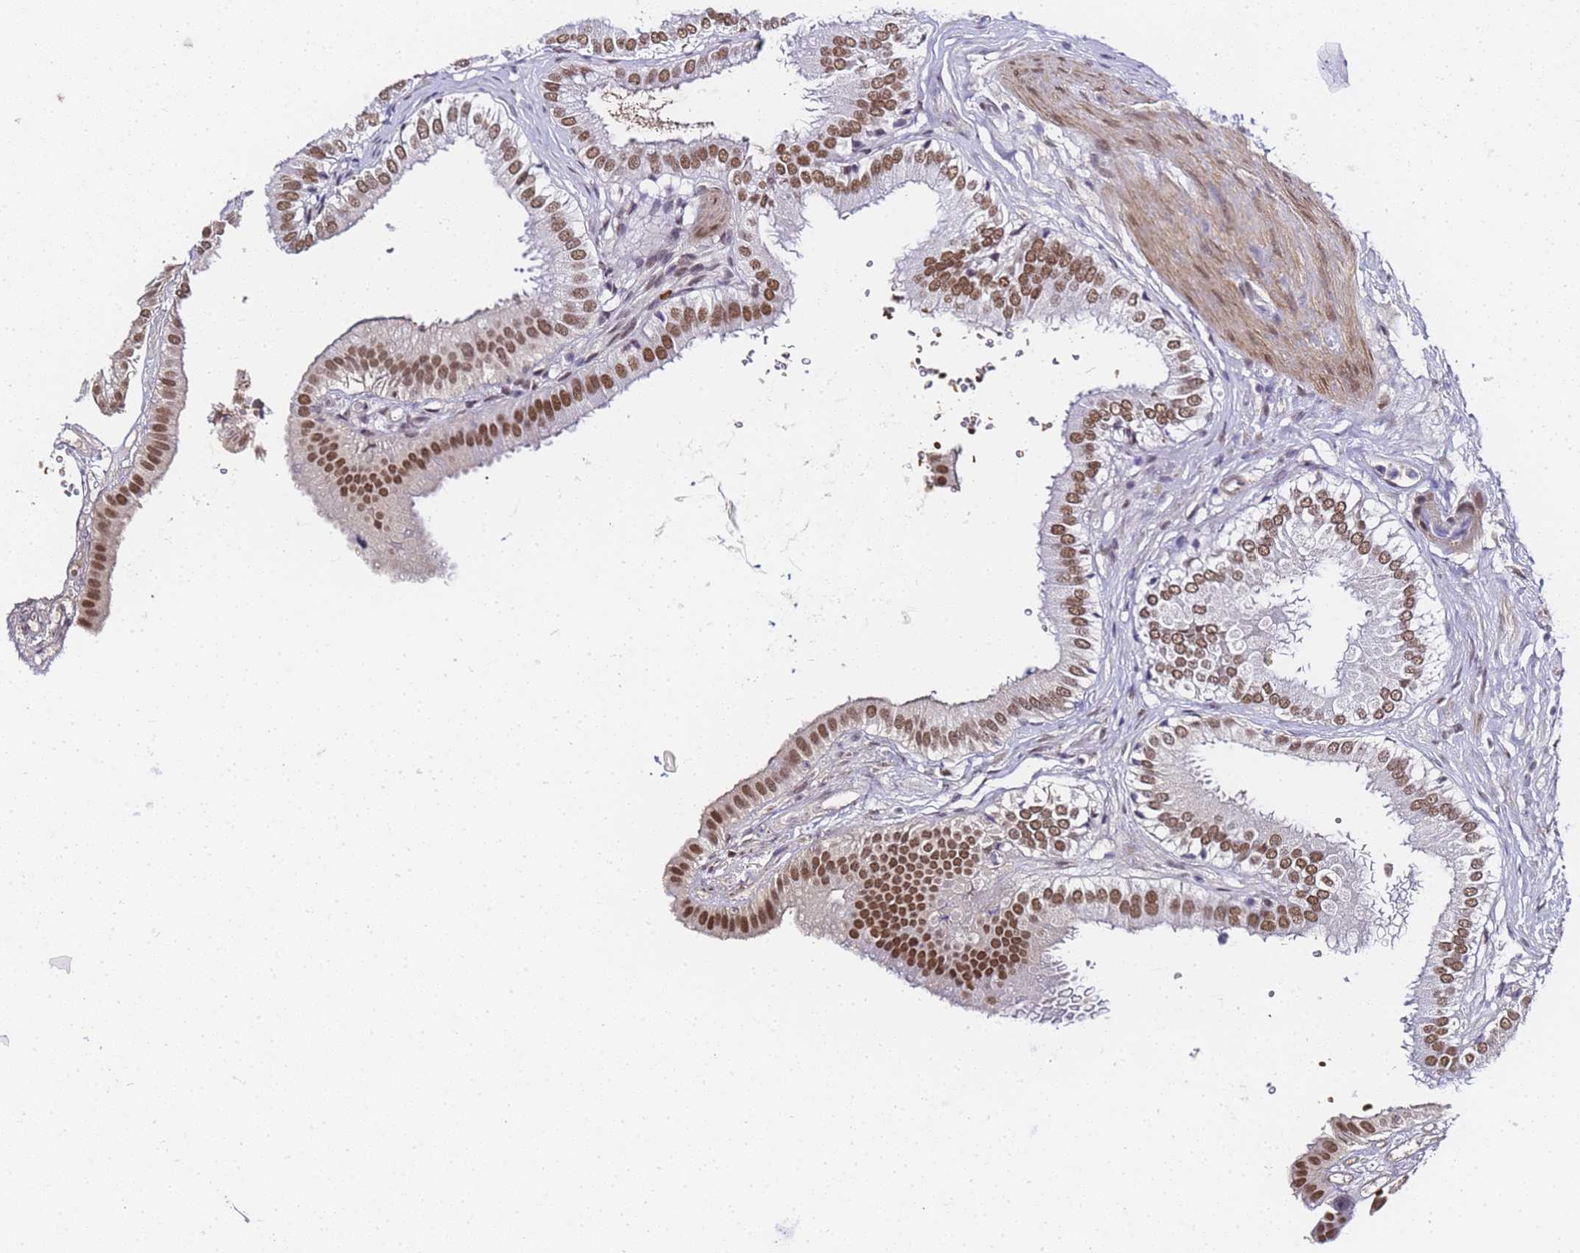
{"staining": {"intensity": "strong", "quantity": ">75%", "location": "nuclear"}, "tissue": "gallbladder", "cell_type": "Glandular cells", "image_type": "normal", "snomed": [{"axis": "morphology", "description": "Normal tissue, NOS"}, {"axis": "topography", "description": "Gallbladder"}], "caption": "Immunohistochemical staining of benign gallbladder demonstrates strong nuclear protein expression in approximately >75% of glandular cells.", "gene": "POLR1A", "patient": {"sex": "female", "age": 61}}